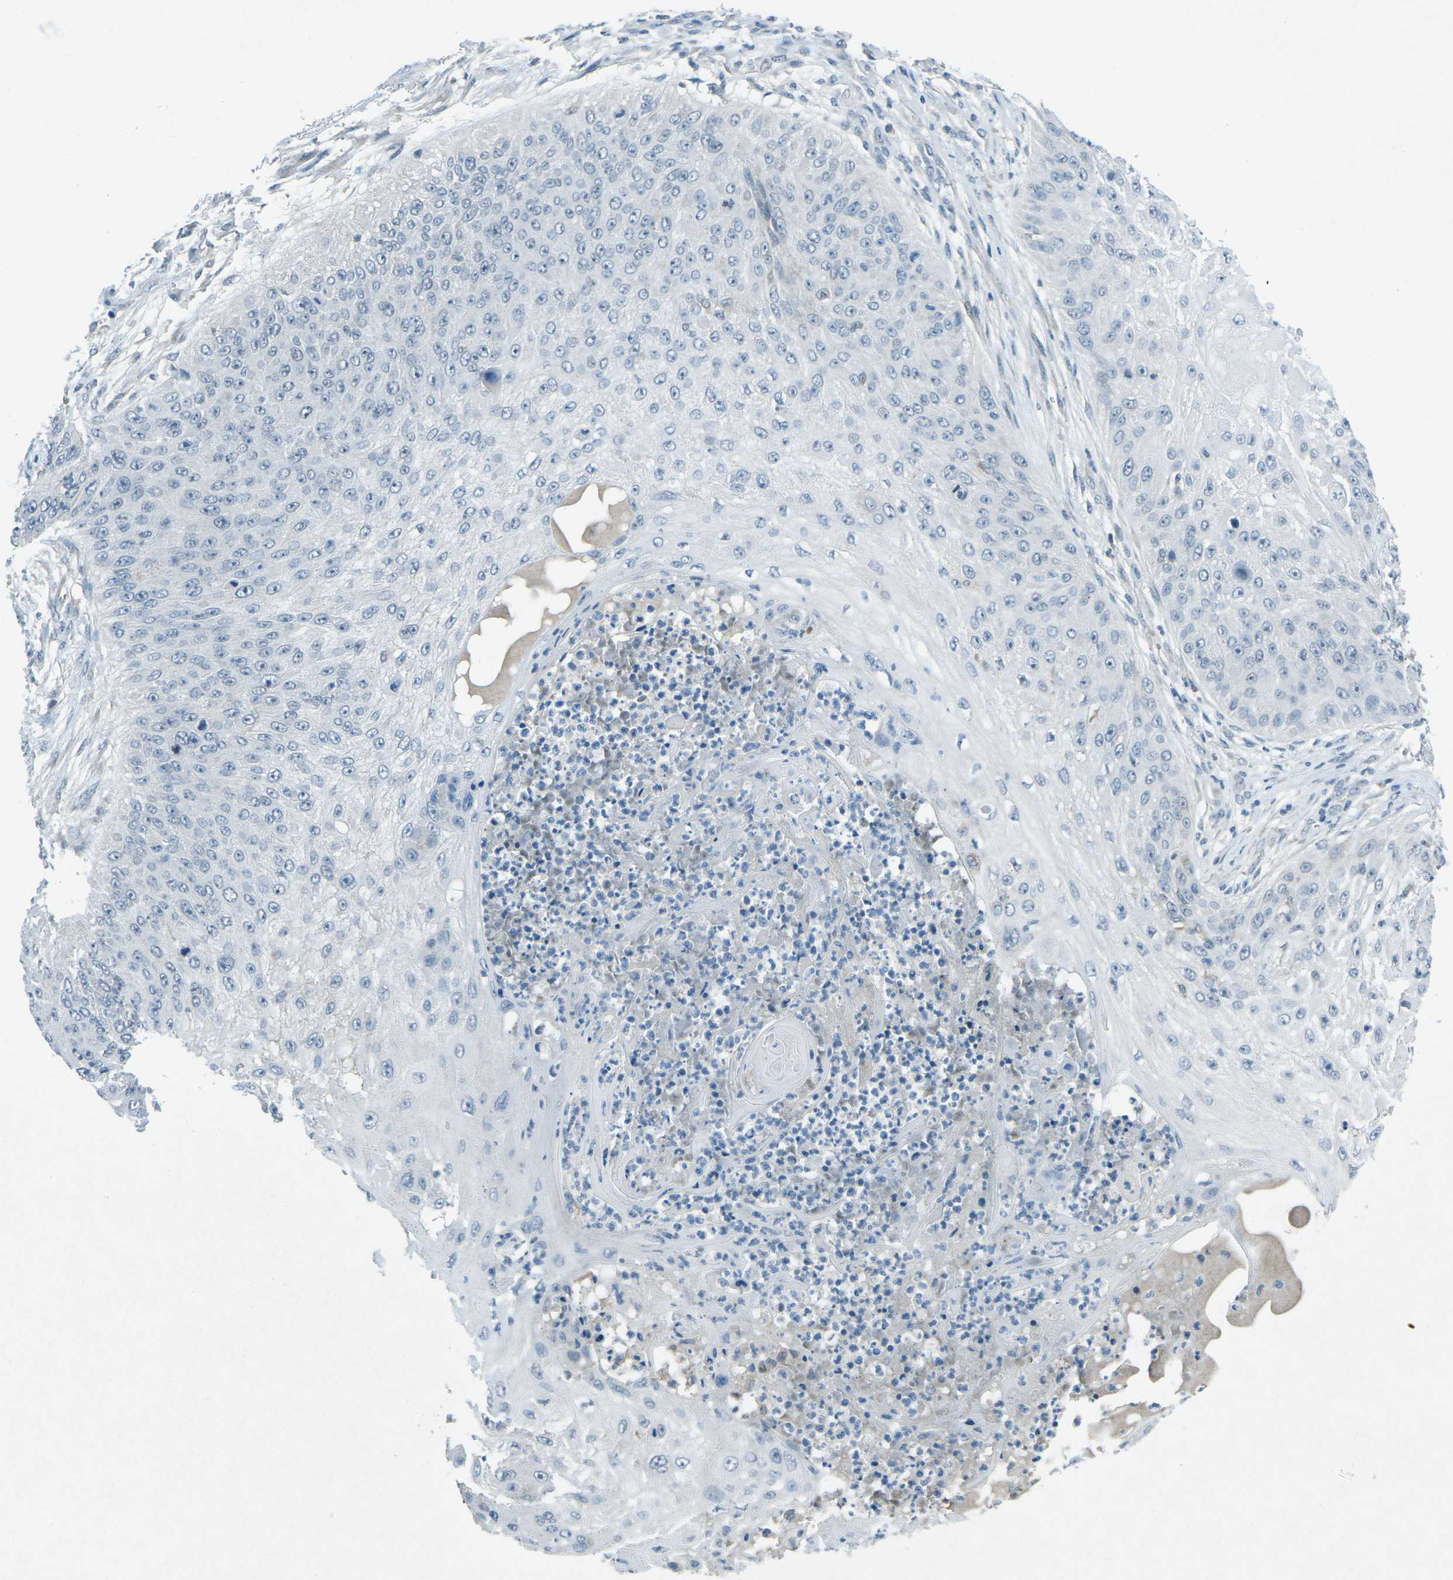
{"staining": {"intensity": "negative", "quantity": "none", "location": "none"}, "tissue": "skin cancer", "cell_type": "Tumor cells", "image_type": "cancer", "snomed": [{"axis": "morphology", "description": "Squamous cell carcinoma, NOS"}, {"axis": "topography", "description": "Skin"}], "caption": "Tumor cells show no significant protein expression in skin squamous cell carcinoma.", "gene": "PRKCA", "patient": {"sex": "female", "age": 80}}